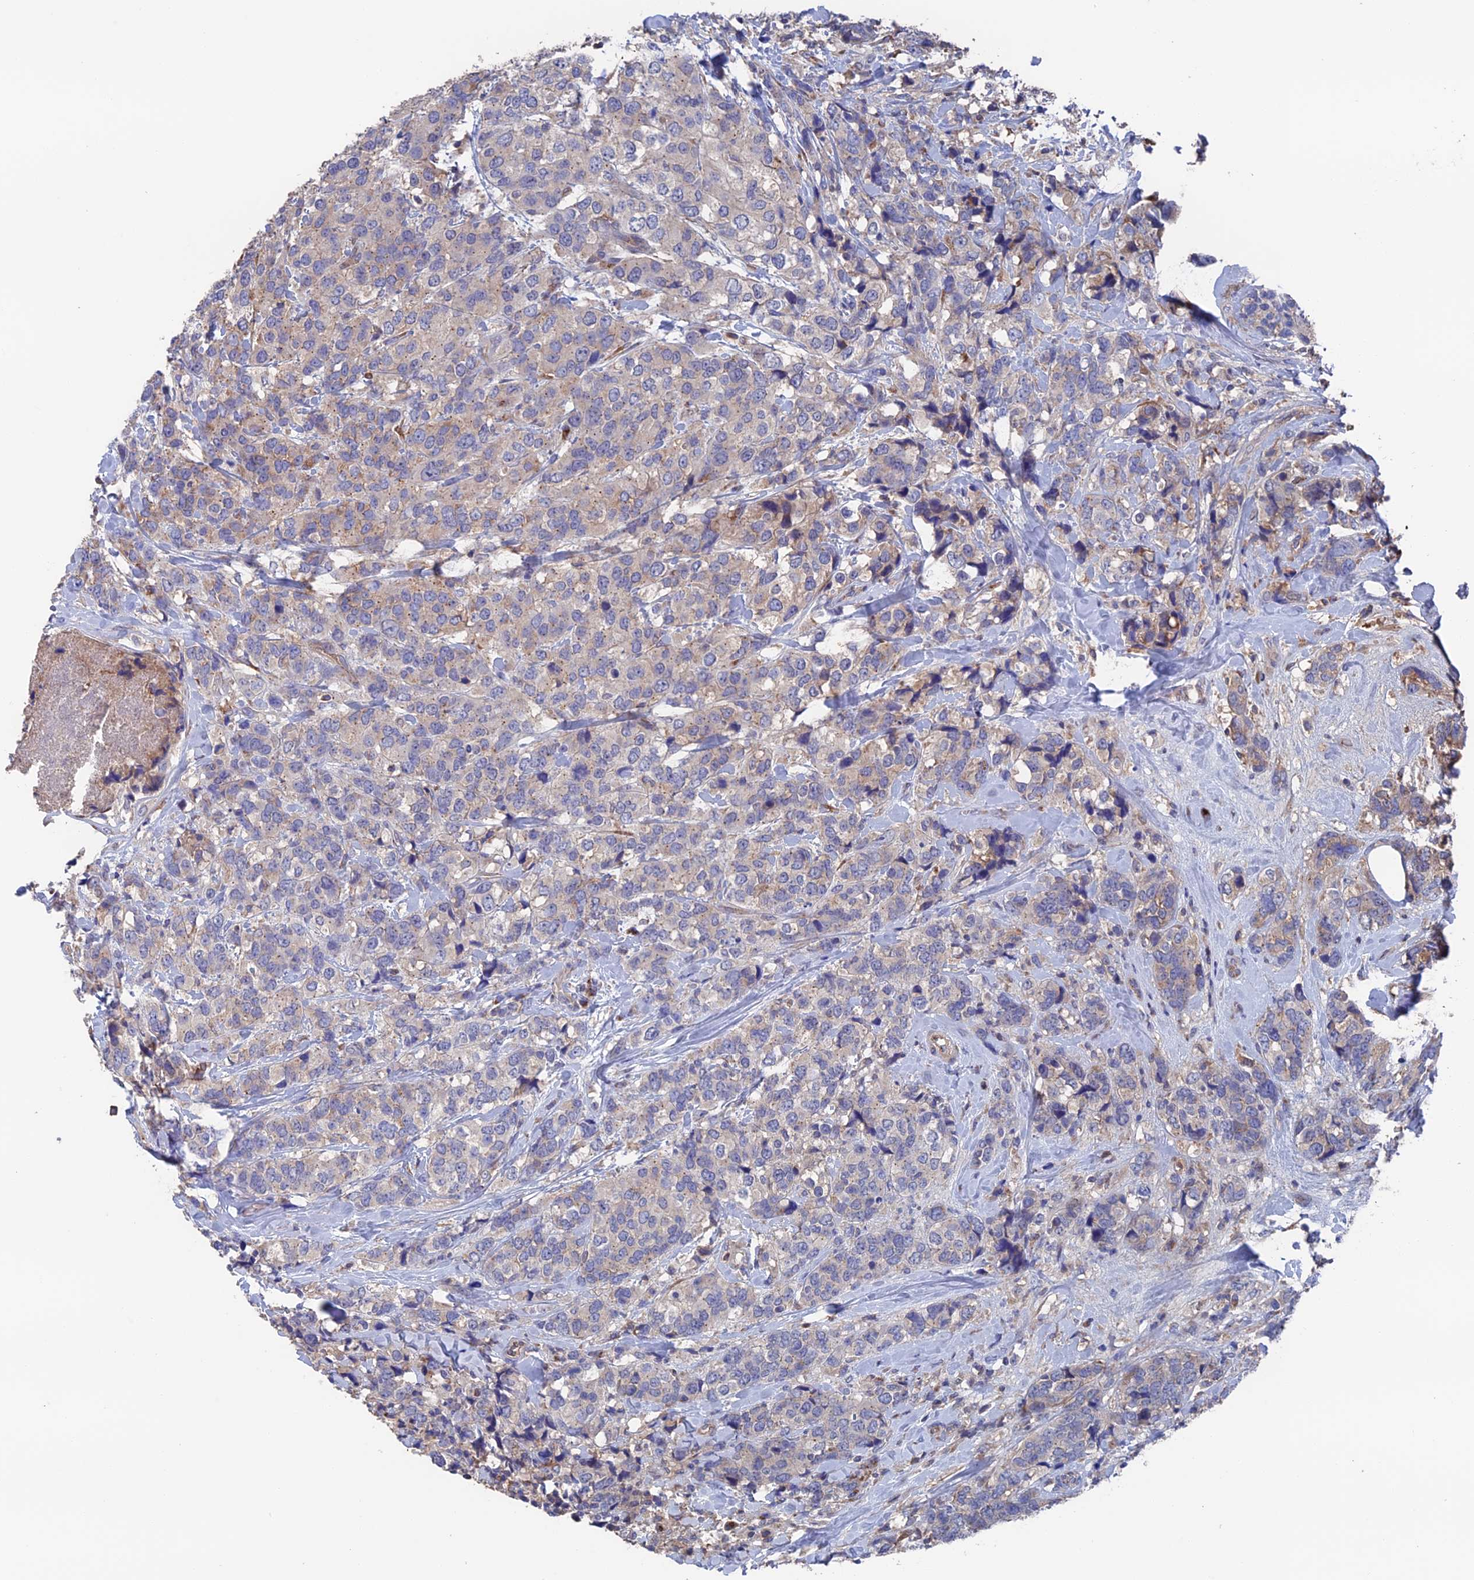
{"staining": {"intensity": "moderate", "quantity": "<25%", "location": "cytoplasmic/membranous"}, "tissue": "breast cancer", "cell_type": "Tumor cells", "image_type": "cancer", "snomed": [{"axis": "morphology", "description": "Lobular carcinoma"}, {"axis": "topography", "description": "Breast"}], "caption": "DAB immunohistochemical staining of human lobular carcinoma (breast) displays moderate cytoplasmic/membranous protein staining in about <25% of tumor cells.", "gene": "HPF1", "patient": {"sex": "female", "age": 59}}